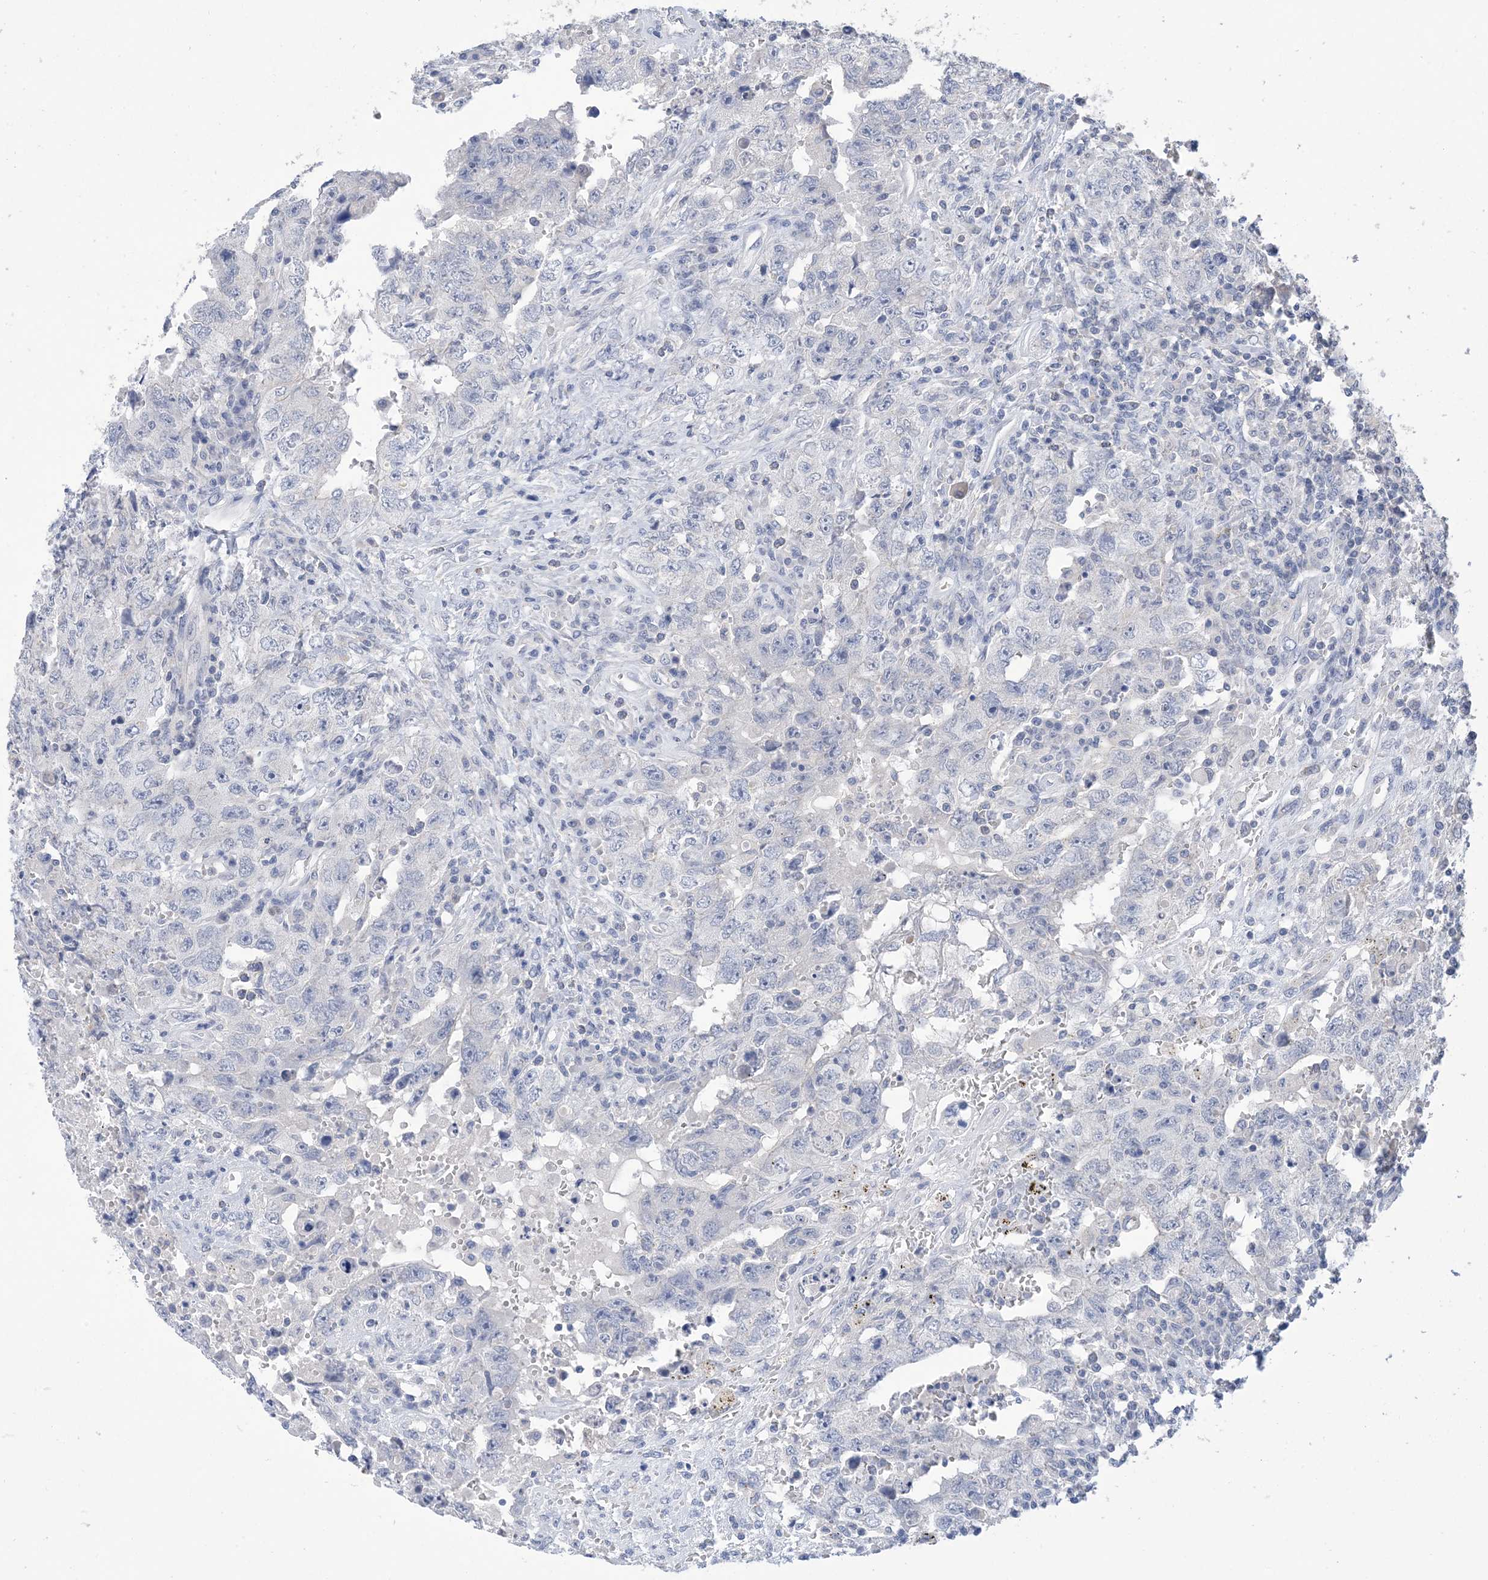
{"staining": {"intensity": "negative", "quantity": "none", "location": "none"}, "tissue": "testis cancer", "cell_type": "Tumor cells", "image_type": "cancer", "snomed": [{"axis": "morphology", "description": "Carcinoma, Embryonal, NOS"}, {"axis": "topography", "description": "Testis"}], "caption": "Testis cancer (embryonal carcinoma) was stained to show a protein in brown. There is no significant expression in tumor cells. The staining was performed using DAB to visualize the protein expression in brown, while the nuclei were stained in blue with hematoxylin (Magnification: 20x).", "gene": "DSC3", "patient": {"sex": "male", "age": 26}}